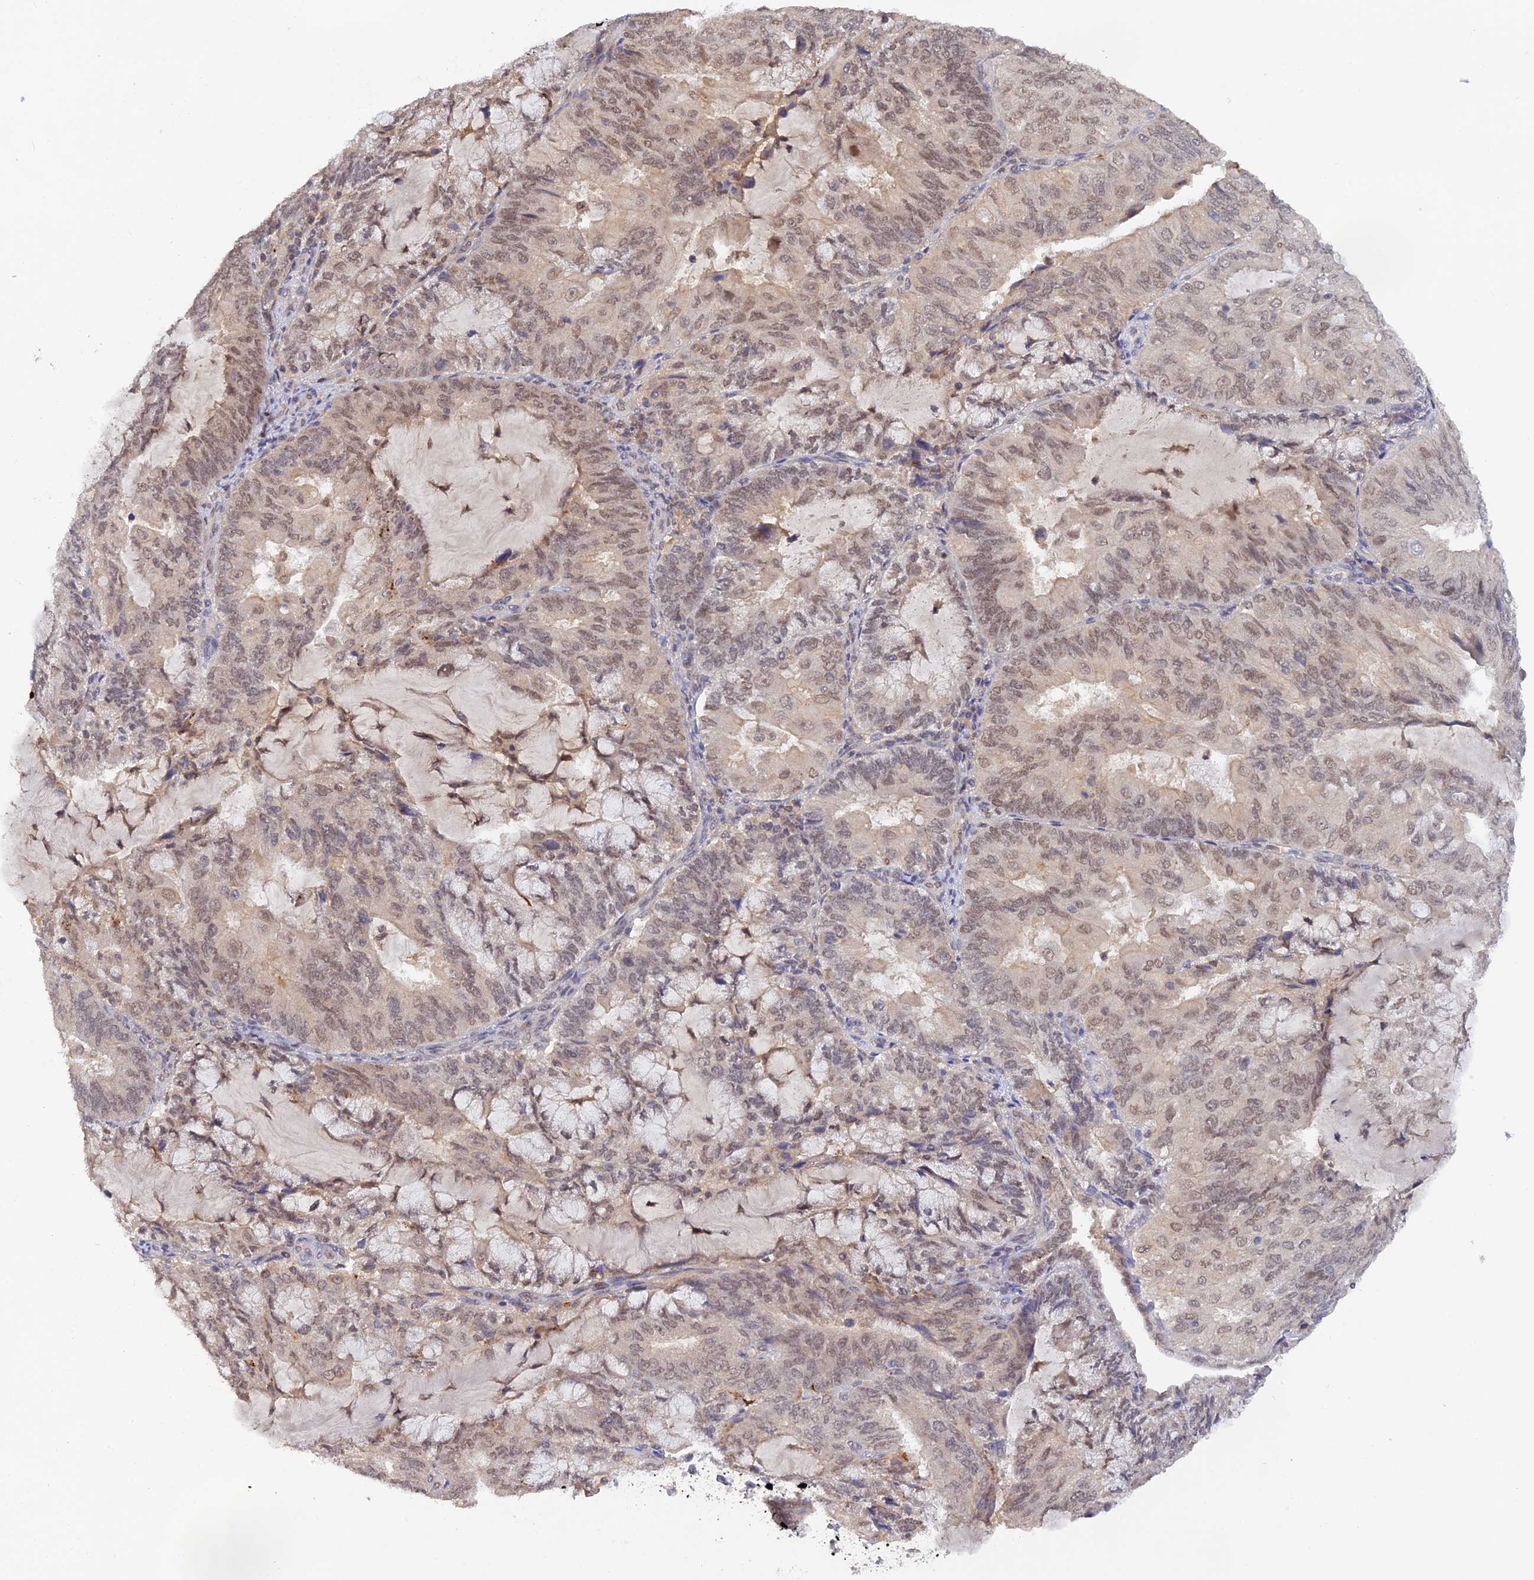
{"staining": {"intensity": "weak", "quantity": "25%-75%", "location": "nuclear"}, "tissue": "endometrial cancer", "cell_type": "Tumor cells", "image_type": "cancer", "snomed": [{"axis": "morphology", "description": "Adenocarcinoma, NOS"}, {"axis": "topography", "description": "Endometrium"}], "caption": "IHC of human endometrial cancer demonstrates low levels of weak nuclear staining in about 25%-75% of tumor cells.", "gene": "ZNF436", "patient": {"sex": "female", "age": 81}}